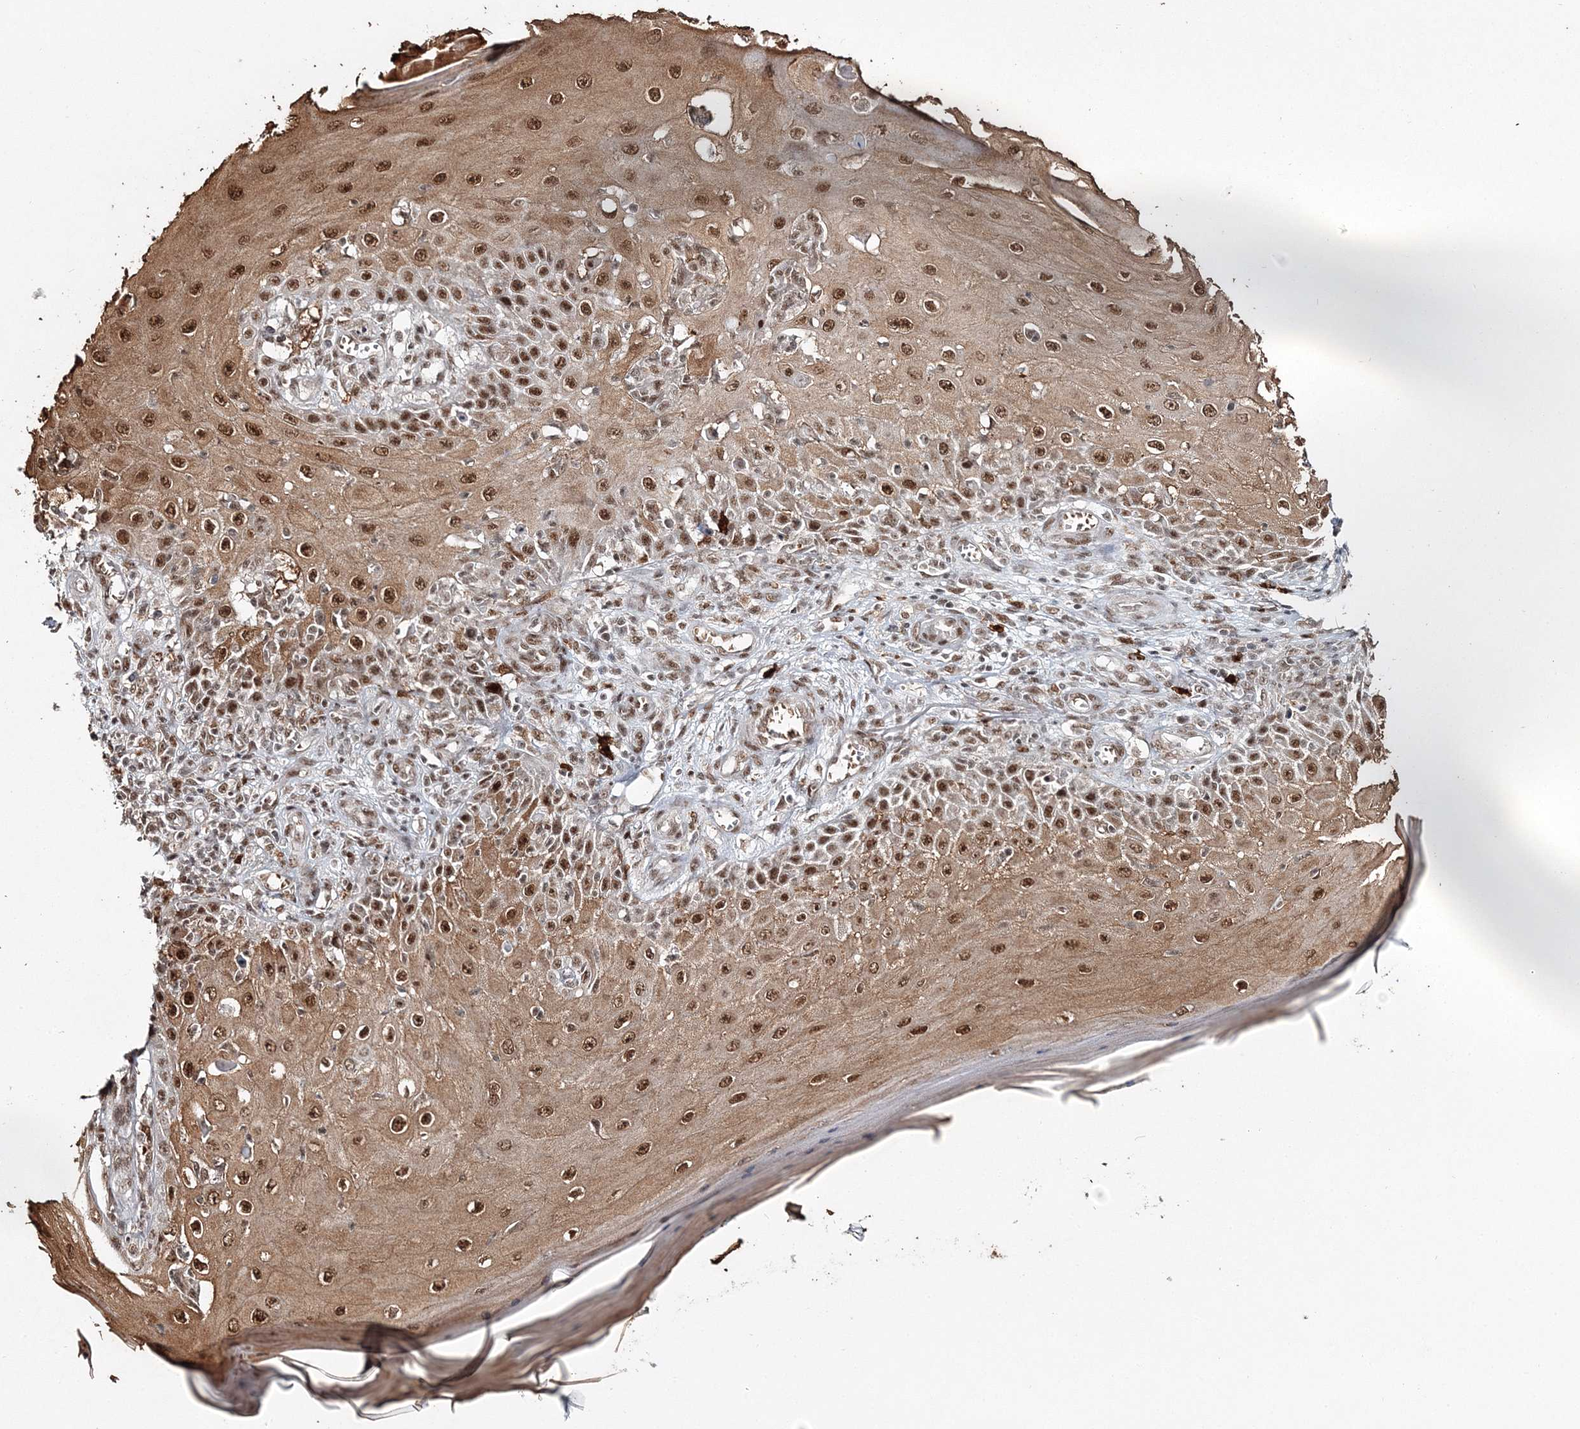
{"staining": {"intensity": "strong", "quantity": ">75%", "location": "cytoplasmic/membranous,nuclear"}, "tissue": "skin cancer", "cell_type": "Tumor cells", "image_type": "cancer", "snomed": [{"axis": "morphology", "description": "Squamous cell carcinoma, NOS"}, {"axis": "topography", "description": "Skin"}], "caption": "Skin cancer (squamous cell carcinoma) stained with a protein marker shows strong staining in tumor cells.", "gene": "QRICH1", "patient": {"sex": "female", "age": 73}}